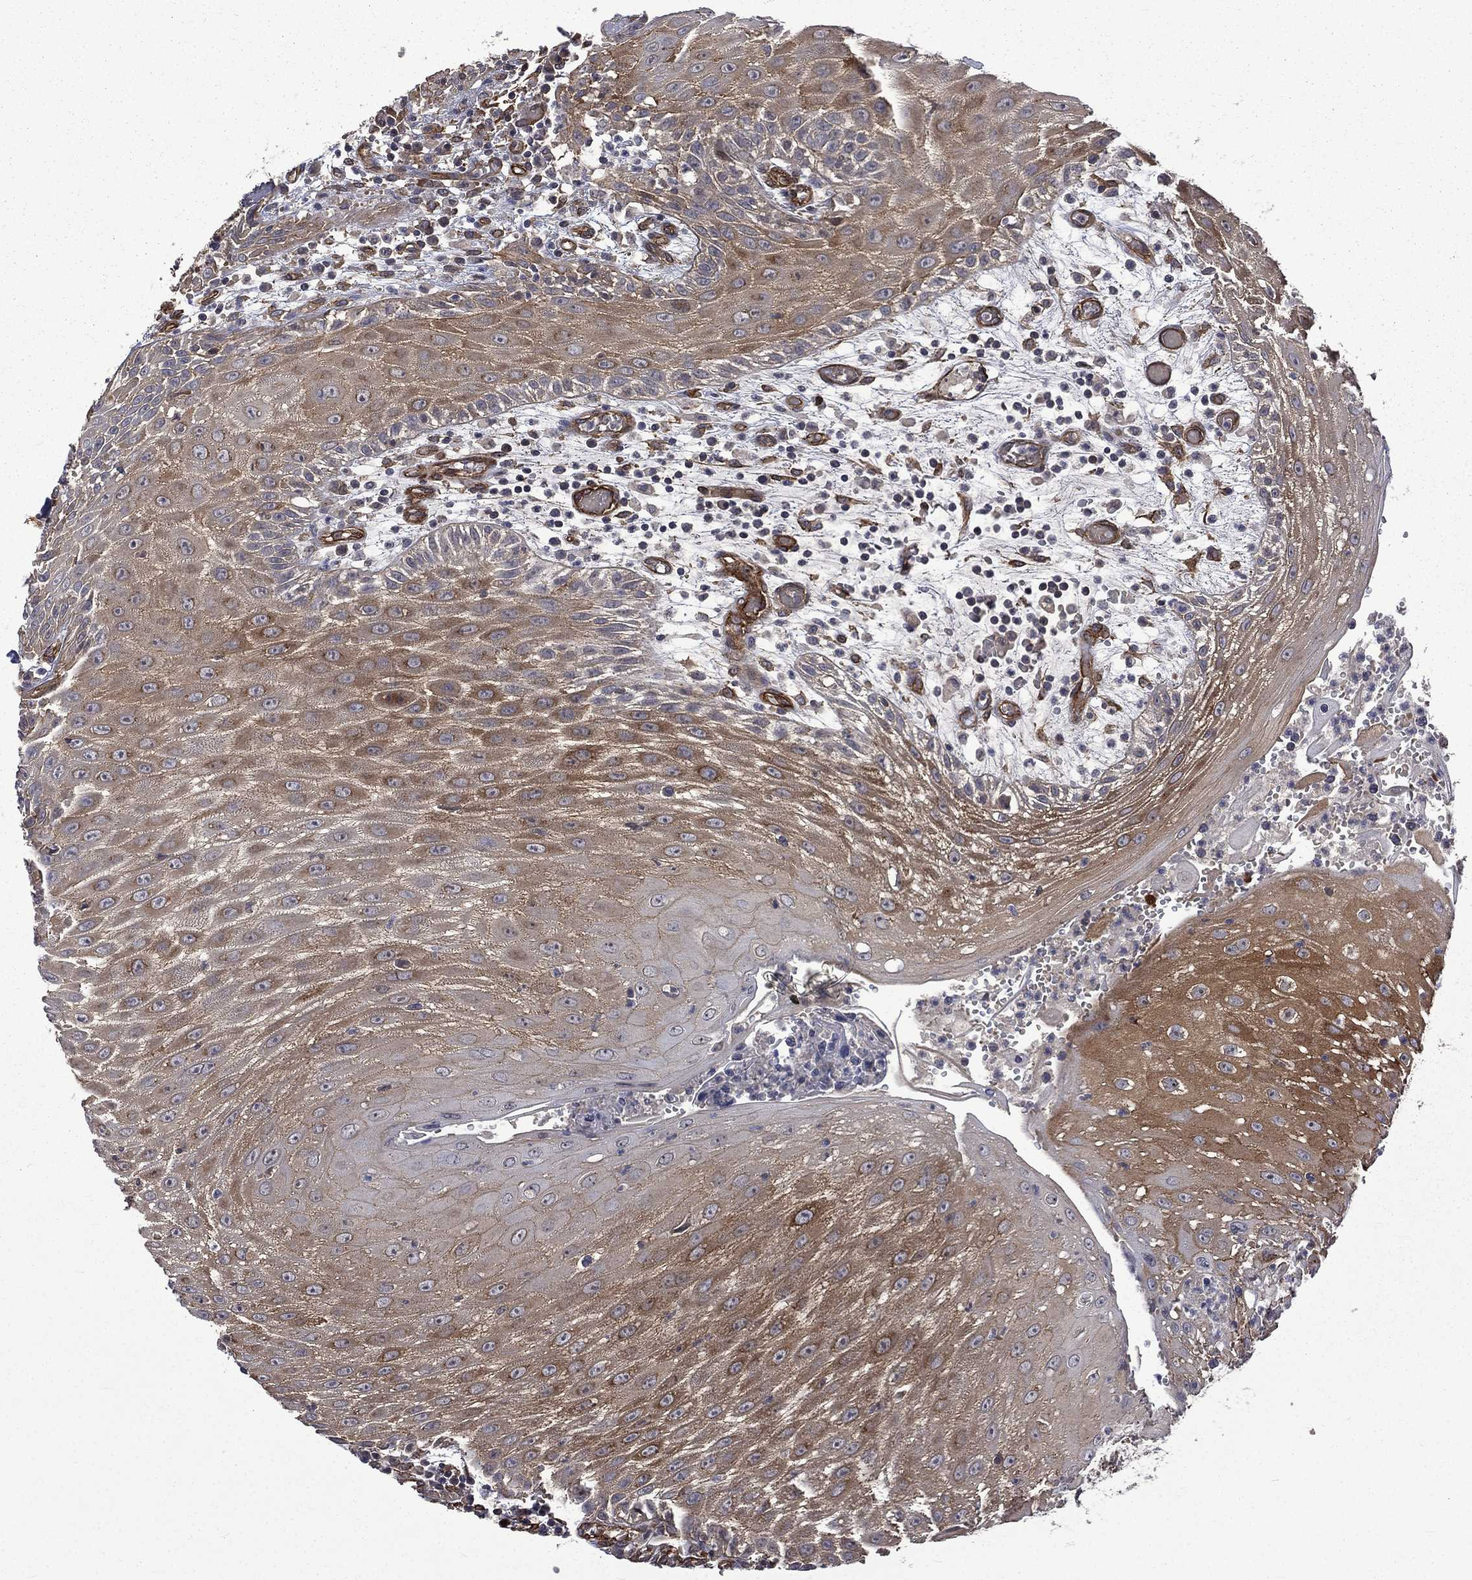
{"staining": {"intensity": "moderate", "quantity": ">75%", "location": "cytoplasmic/membranous"}, "tissue": "head and neck cancer", "cell_type": "Tumor cells", "image_type": "cancer", "snomed": [{"axis": "morphology", "description": "Squamous cell carcinoma, NOS"}, {"axis": "topography", "description": "Oral tissue"}, {"axis": "topography", "description": "Head-Neck"}], "caption": "Immunohistochemical staining of human head and neck cancer (squamous cell carcinoma) shows medium levels of moderate cytoplasmic/membranous positivity in about >75% of tumor cells.", "gene": "PPFIBP1", "patient": {"sex": "male", "age": 58}}